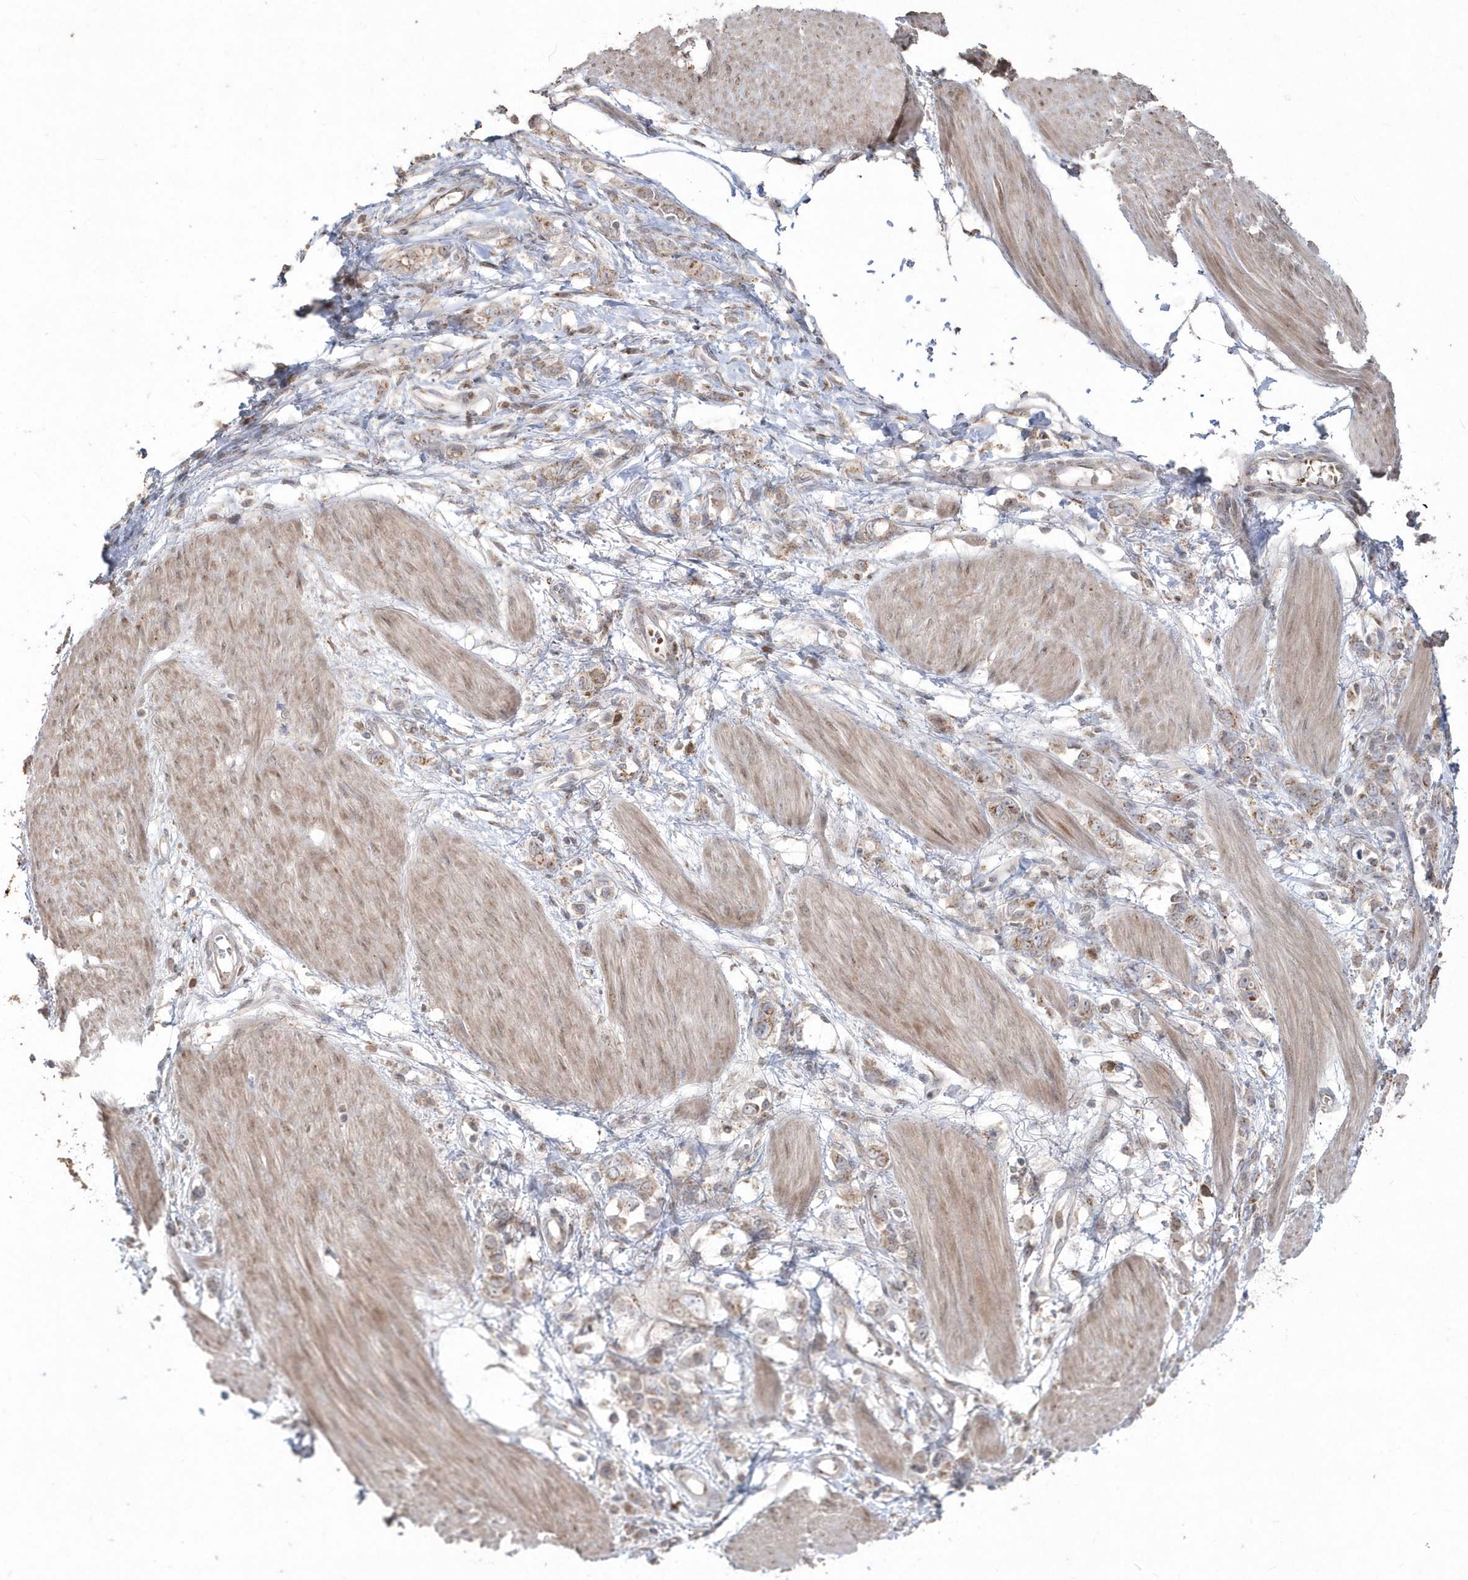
{"staining": {"intensity": "weak", "quantity": ">75%", "location": "cytoplasmic/membranous"}, "tissue": "stomach cancer", "cell_type": "Tumor cells", "image_type": "cancer", "snomed": [{"axis": "morphology", "description": "Adenocarcinoma, NOS"}, {"axis": "topography", "description": "Stomach"}], "caption": "High-magnification brightfield microscopy of stomach cancer stained with DAB (brown) and counterstained with hematoxylin (blue). tumor cells exhibit weak cytoplasmic/membranous positivity is appreciated in approximately>75% of cells.", "gene": "GEMIN6", "patient": {"sex": "female", "age": 76}}